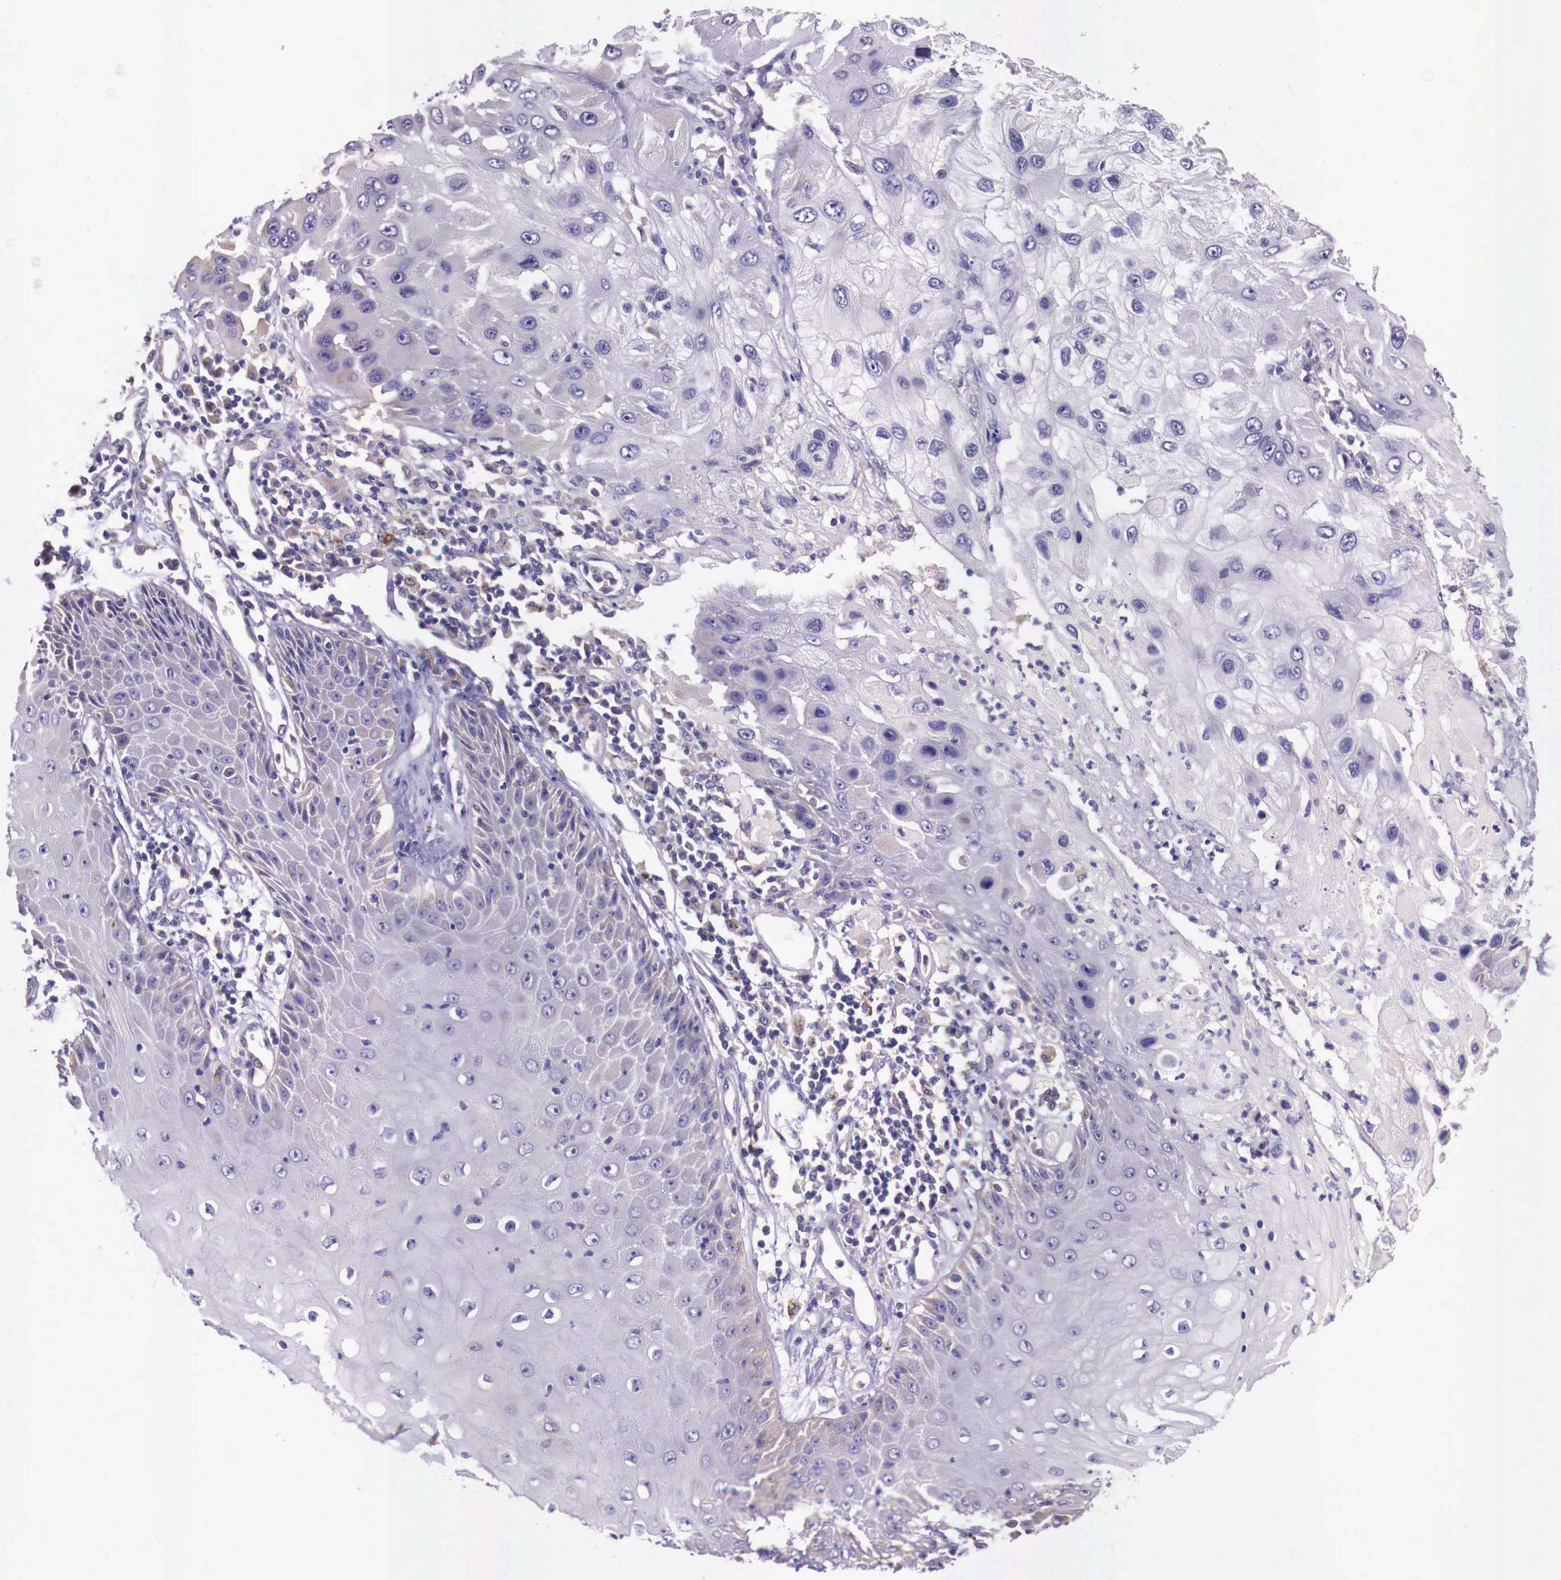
{"staining": {"intensity": "negative", "quantity": "none", "location": "none"}, "tissue": "skin cancer", "cell_type": "Tumor cells", "image_type": "cancer", "snomed": [{"axis": "morphology", "description": "Squamous cell carcinoma, NOS"}, {"axis": "topography", "description": "Skin"}, {"axis": "topography", "description": "Anal"}], "caption": "High power microscopy photomicrograph of an immunohistochemistry (IHC) photomicrograph of skin squamous cell carcinoma, revealing no significant expression in tumor cells.", "gene": "GRIPAP1", "patient": {"sex": "male", "age": 61}}